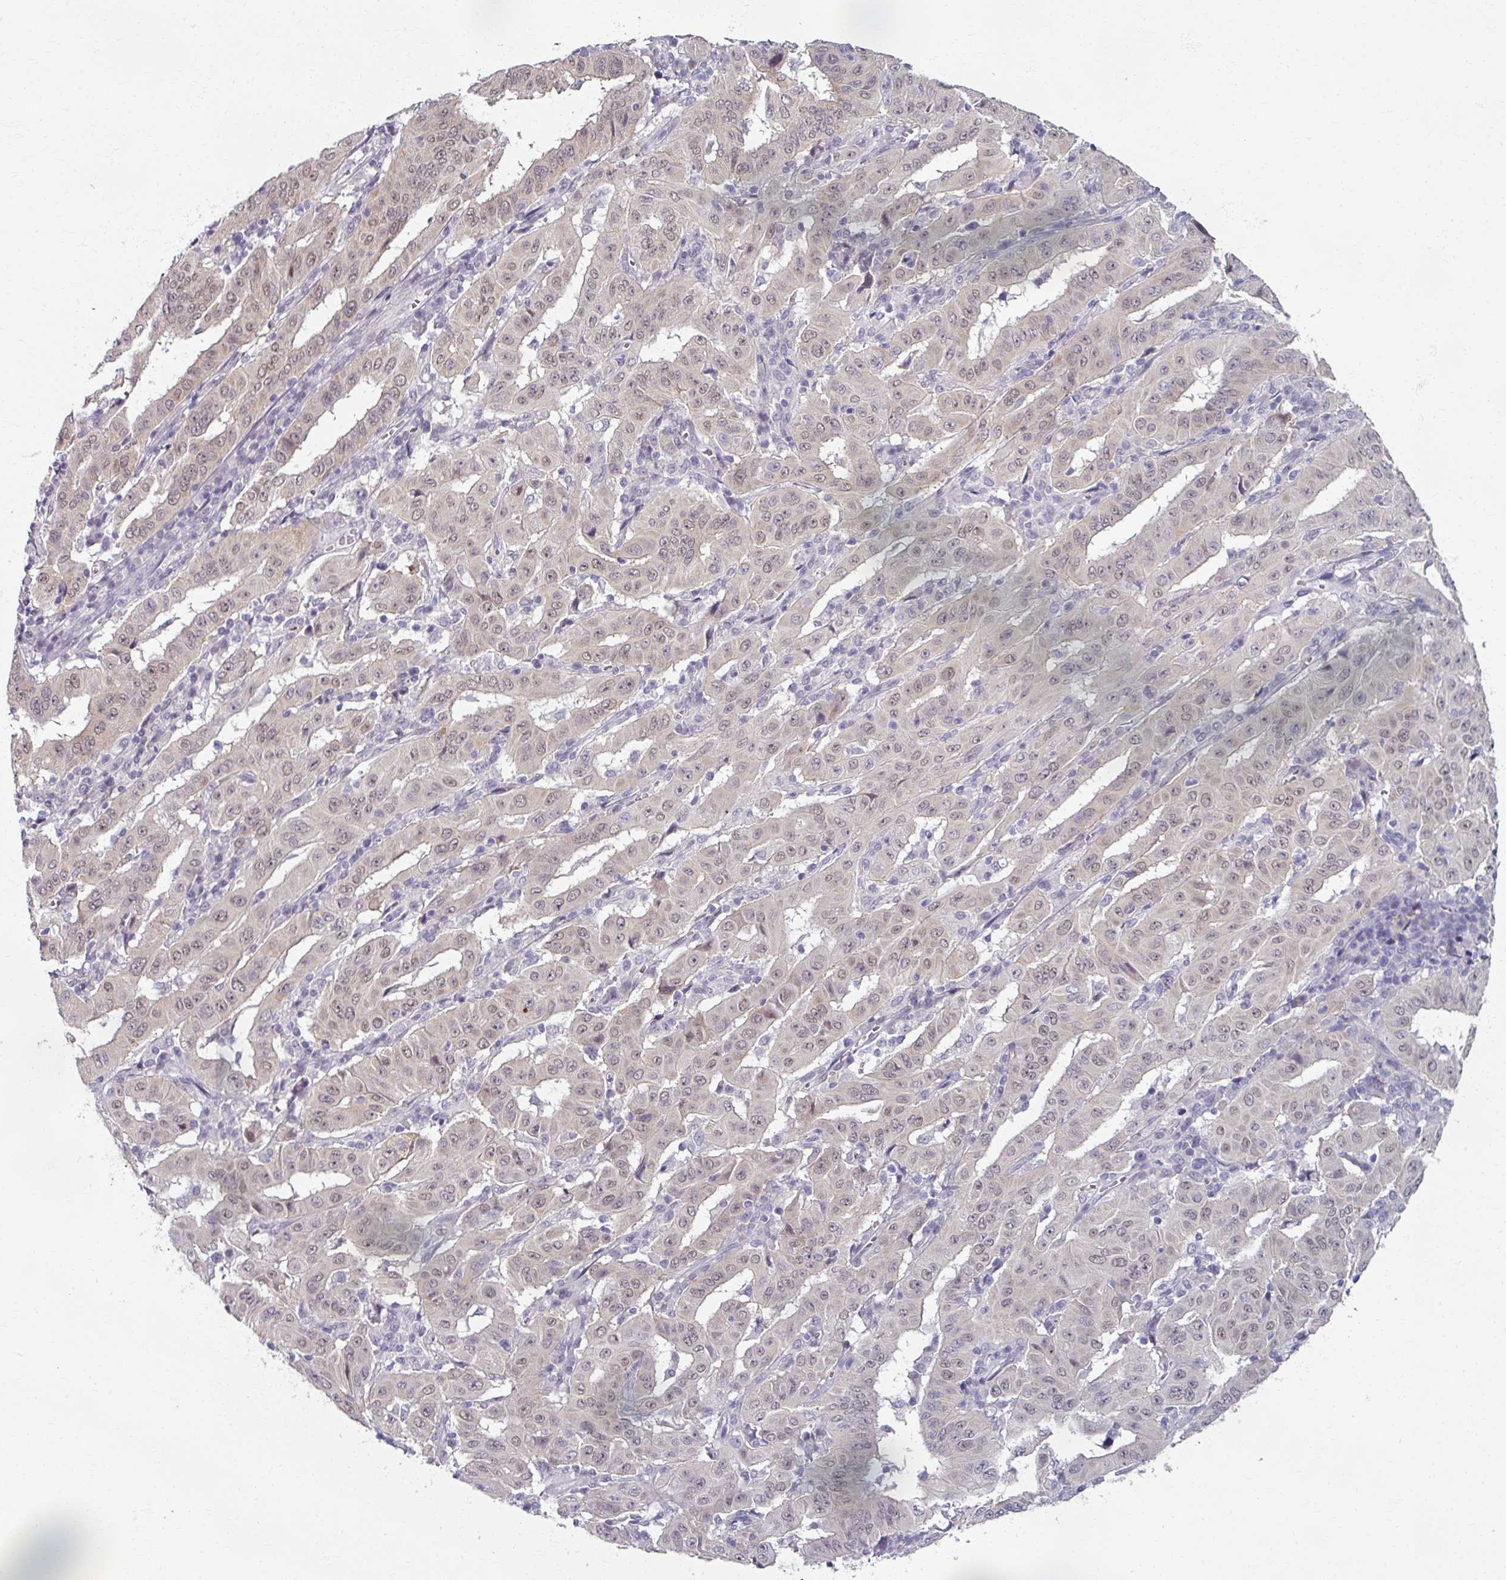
{"staining": {"intensity": "weak", "quantity": ">75%", "location": "nuclear"}, "tissue": "pancreatic cancer", "cell_type": "Tumor cells", "image_type": "cancer", "snomed": [{"axis": "morphology", "description": "Adenocarcinoma, NOS"}, {"axis": "topography", "description": "Pancreas"}], "caption": "Brown immunohistochemical staining in human pancreatic cancer (adenocarcinoma) shows weak nuclear positivity in about >75% of tumor cells.", "gene": "RIPOR3", "patient": {"sex": "male", "age": 63}}